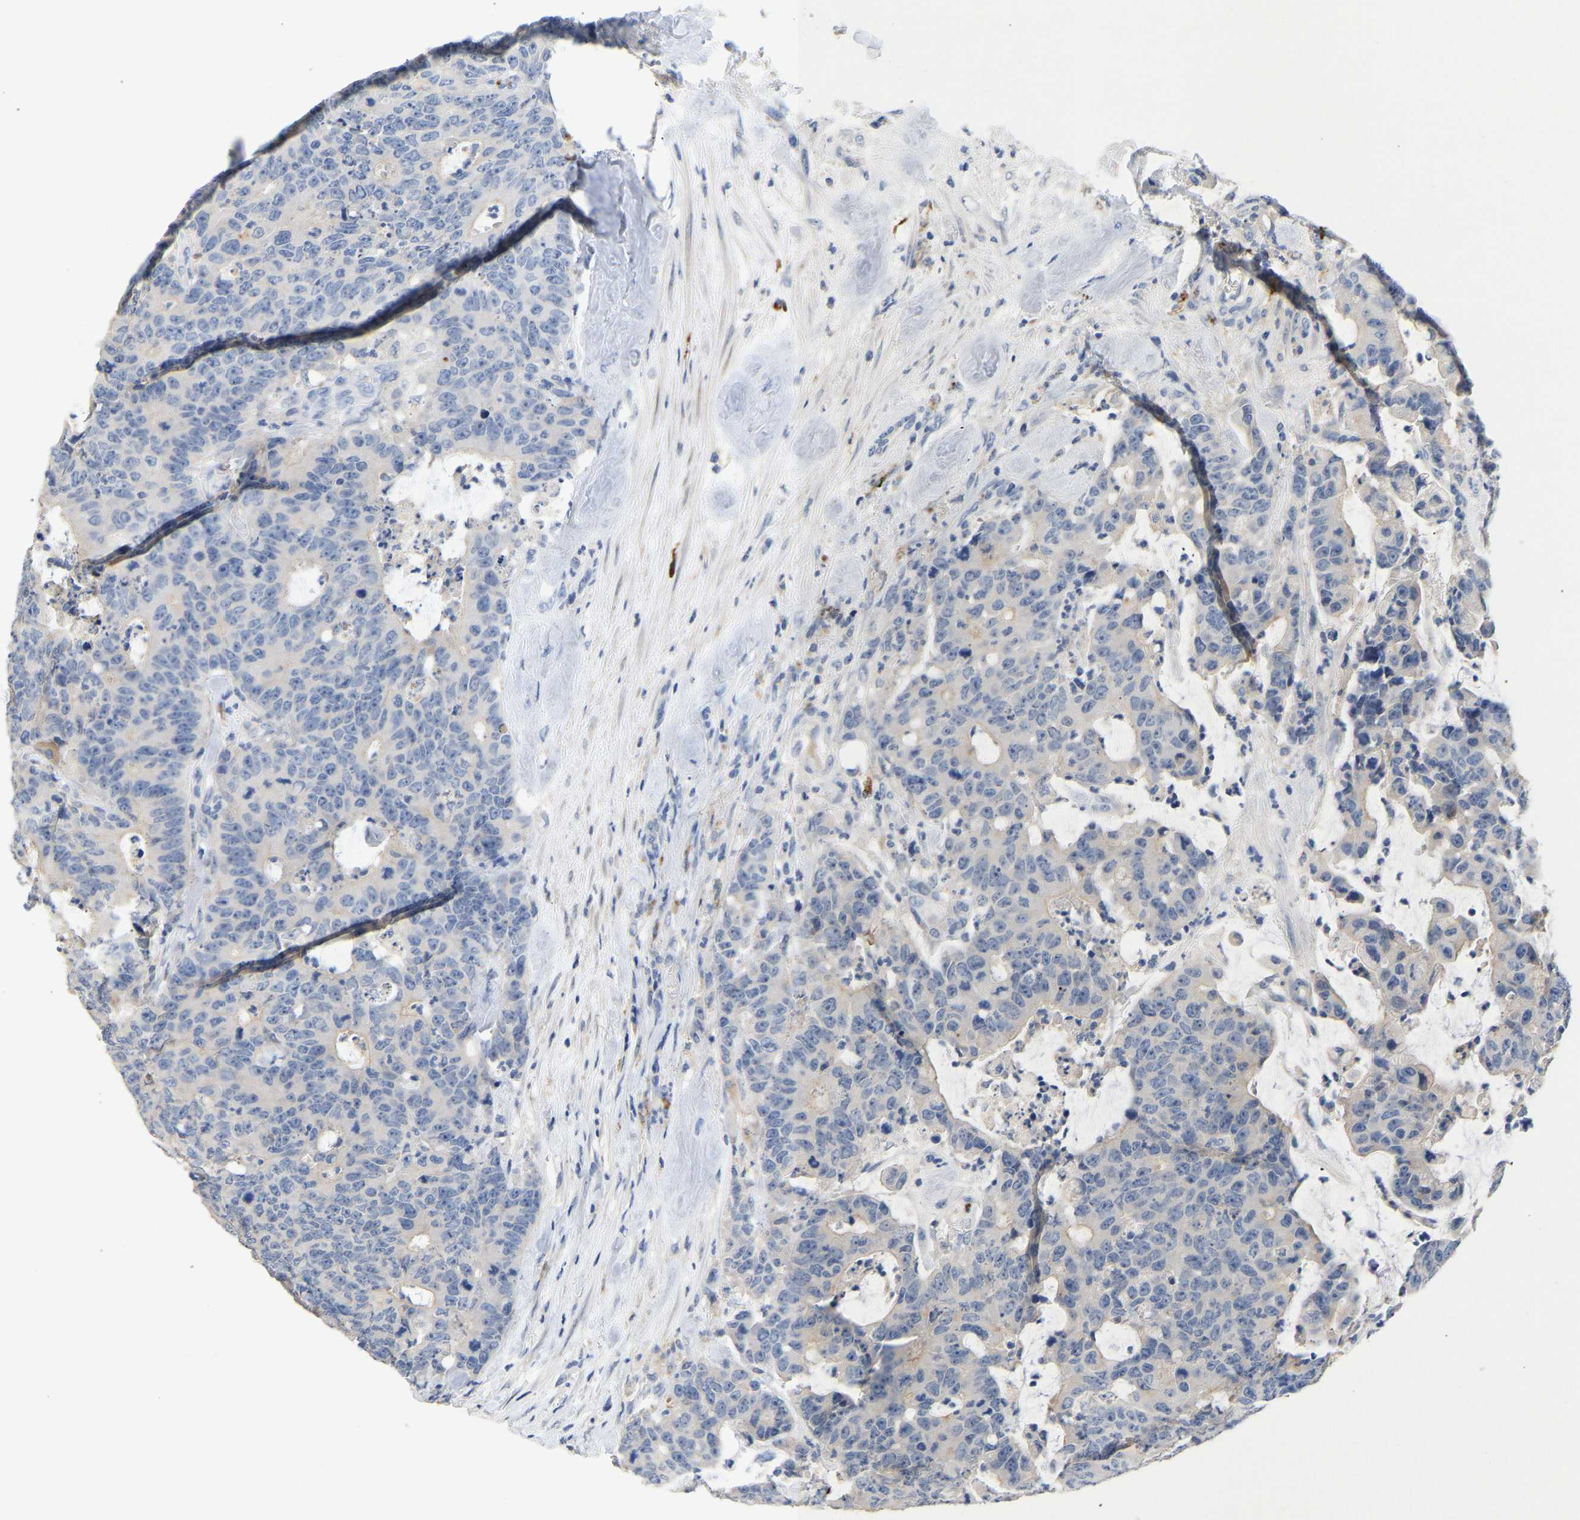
{"staining": {"intensity": "moderate", "quantity": "<25%", "location": "cytoplasmic/membranous"}, "tissue": "colorectal cancer", "cell_type": "Tumor cells", "image_type": "cancer", "snomed": [{"axis": "morphology", "description": "Adenocarcinoma, NOS"}, {"axis": "topography", "description": "Colon"}], "caption": "Colorectal cancer (adenocarcinoma) stained for a protein reveals moderate cytoplasmic/membranous positivity in tumor cells.", "gene": "FGF18", "patient": {"sex": "female", "age": 86}}